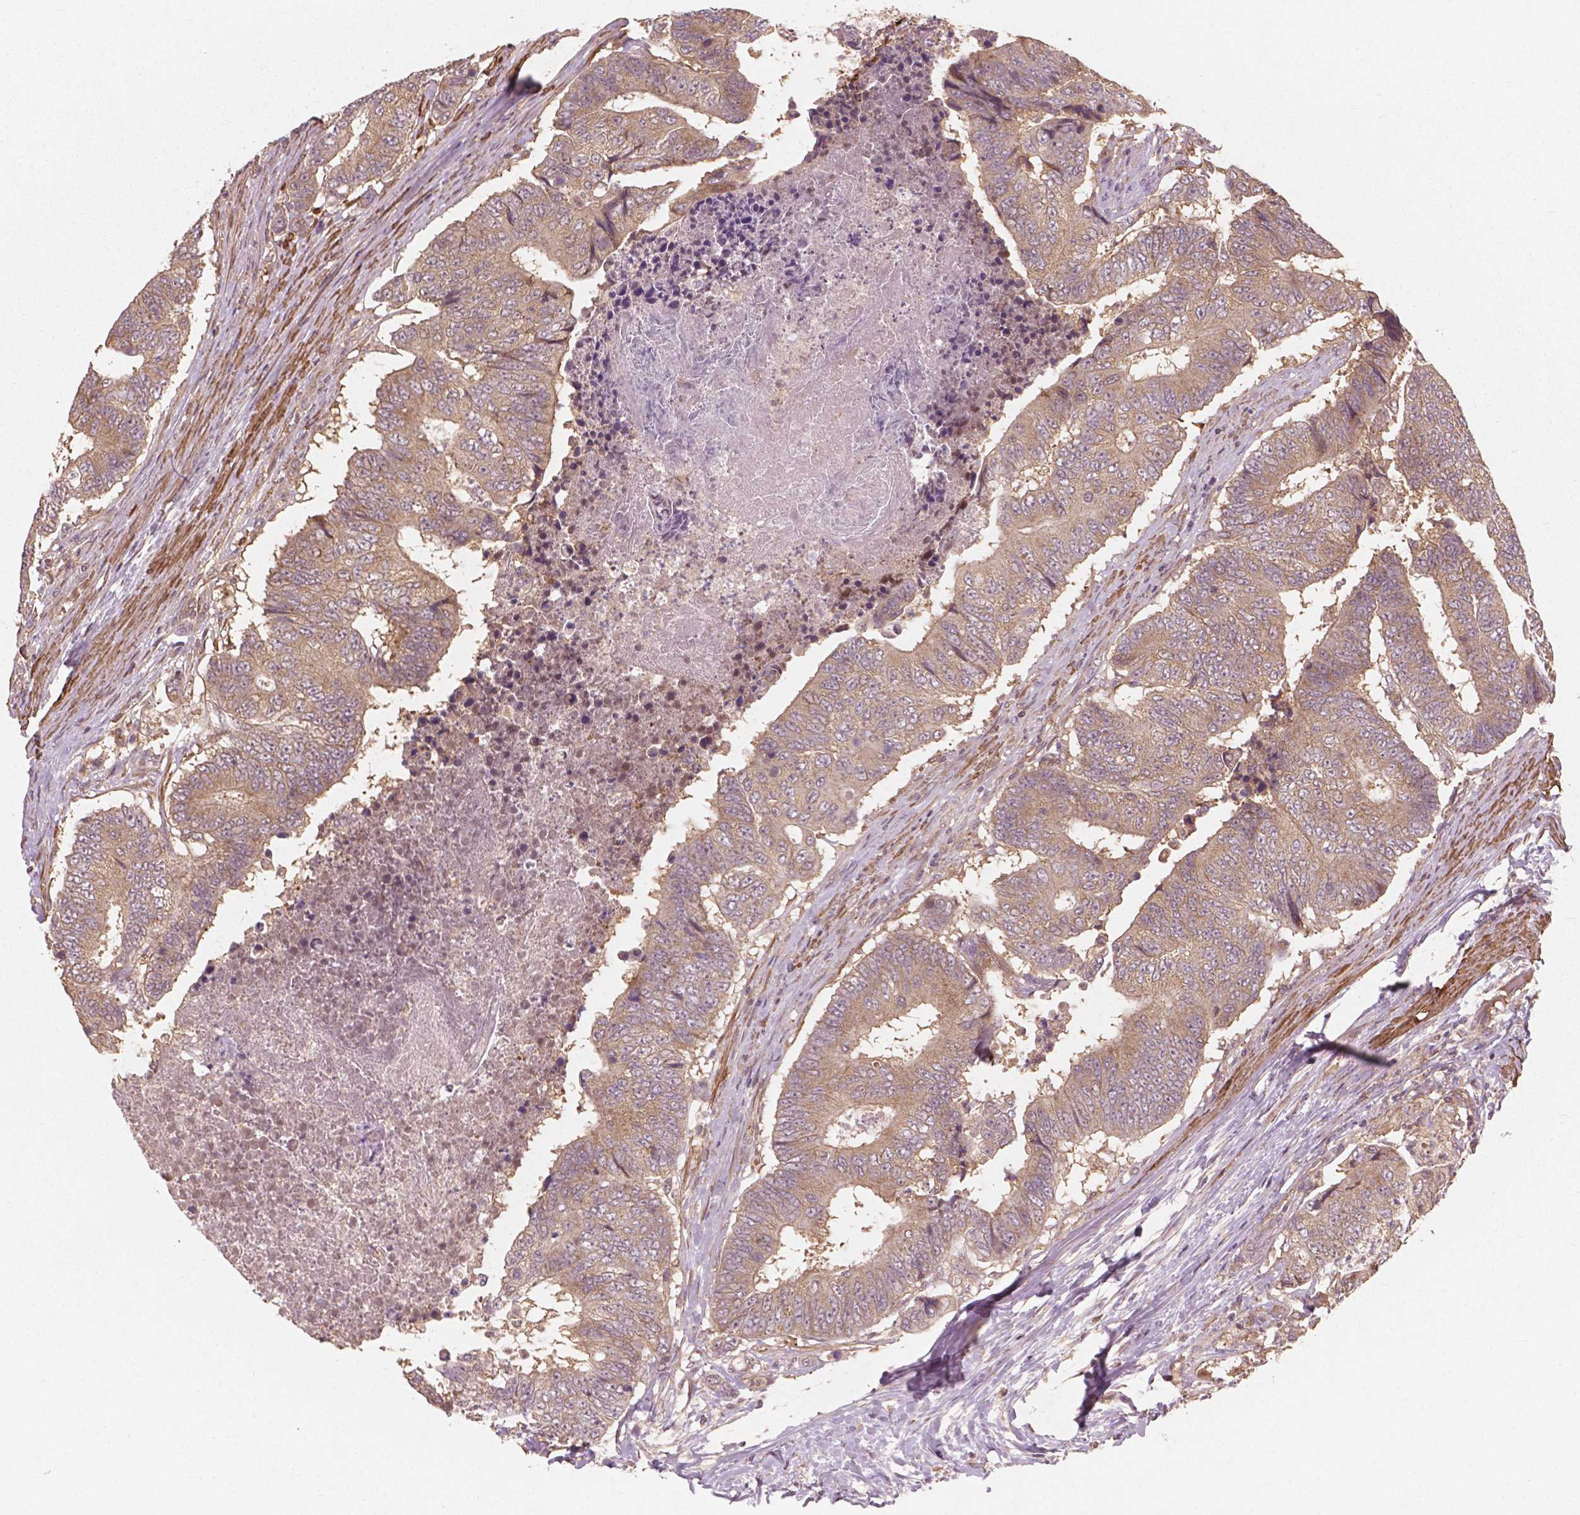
{"staining": {"intensity": "moderate", "quantity": ">75%", "location": "cytoplasmic/membranous"}, "tissue": "colorectal cancer", "cell_type": "Tumor cells", "image_type": "cancer", "snomed": [{"axis": "morphology", "description": "Adenocarcinoma, NOS"}, {"axis": "topography", "description": "Colon"}], "caption": "Tumor cells exhibit medium levels of moderate cytoplasmic/membranous expression in approximately >75% of cells in adenocarcinoma (colorectal).", "gene": "CYFIP2", "patient": {"sex": "female", "age": 48}}